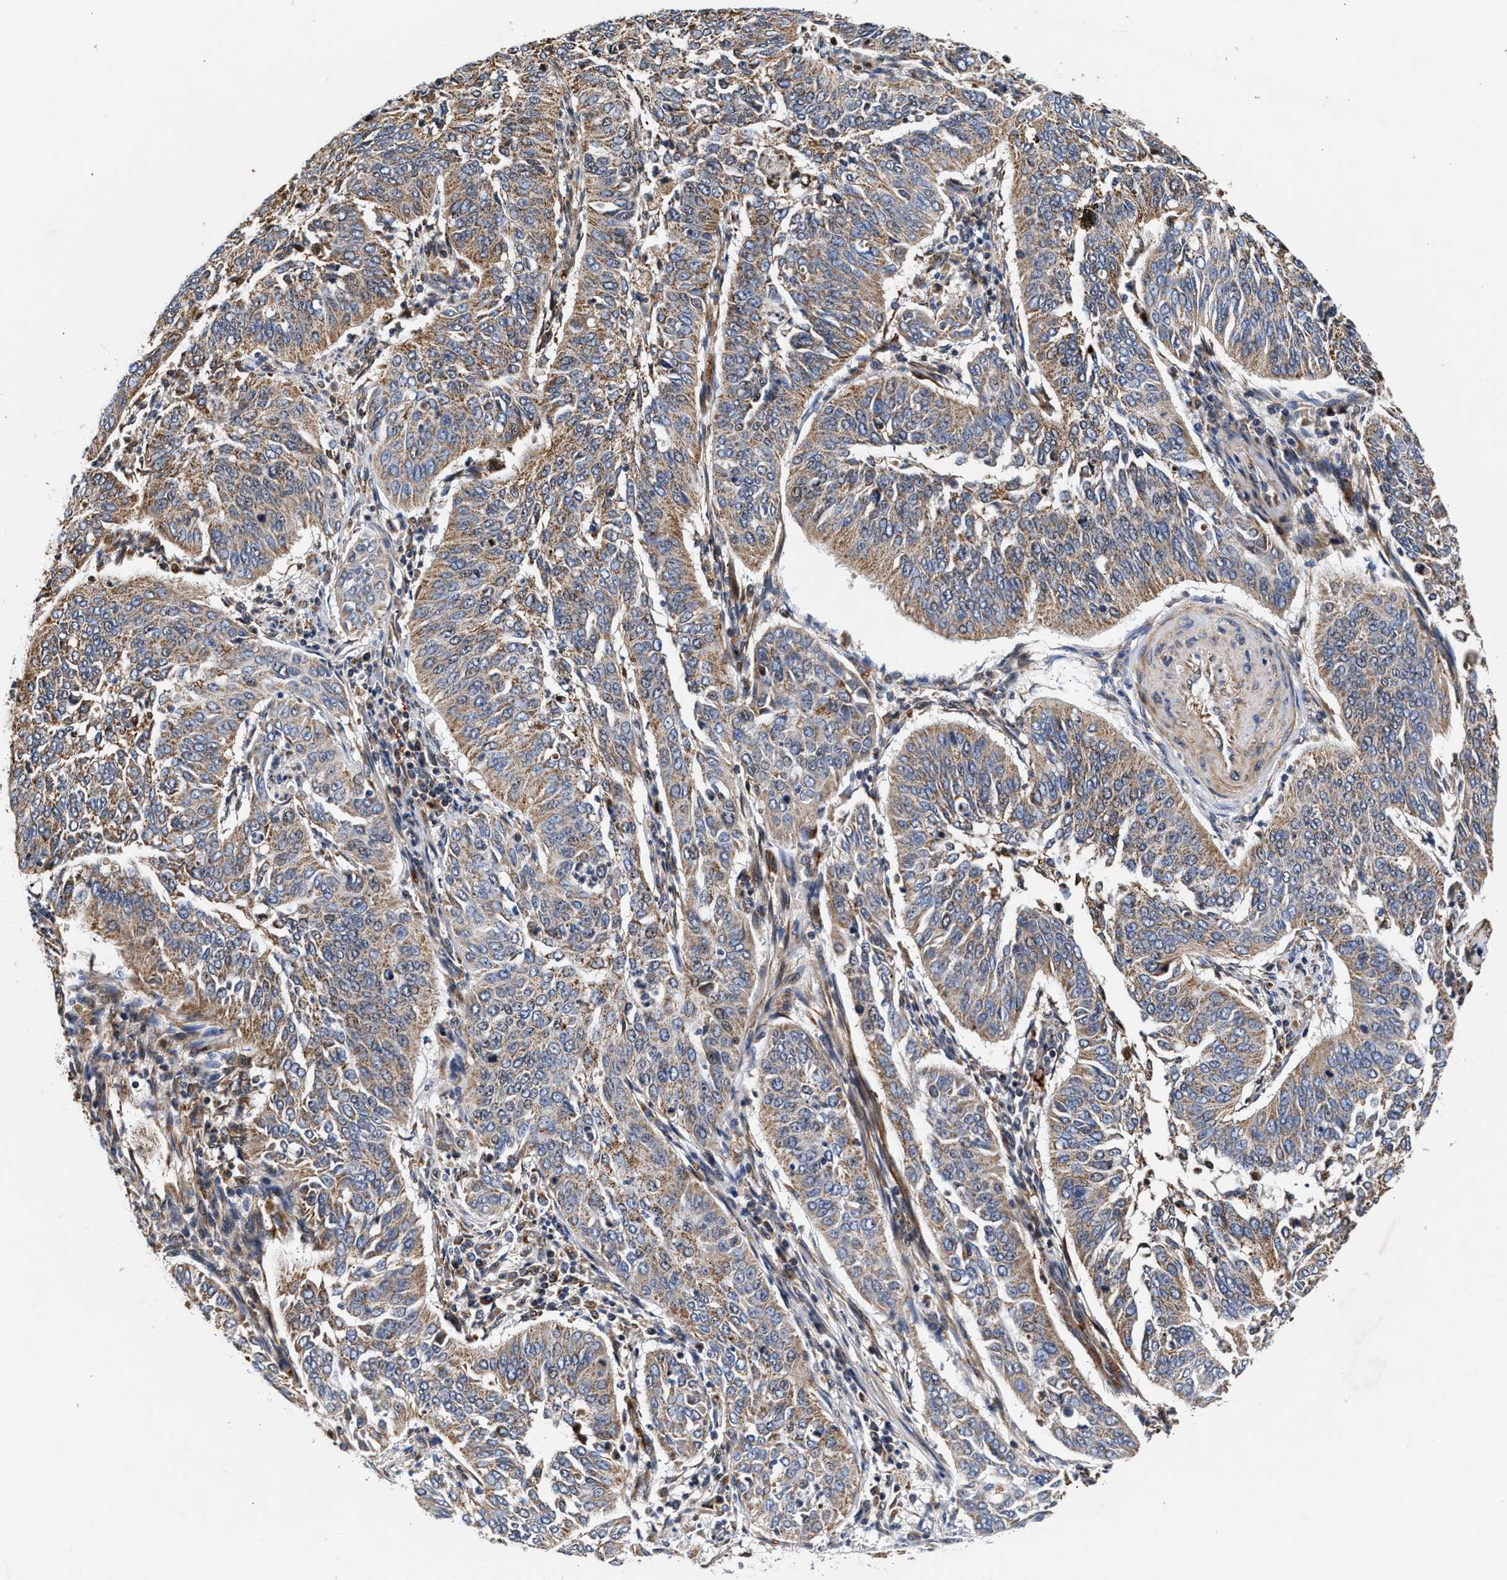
{"staining": {"intensity": "weak", "quantity": ">75%", "location": "cytoplasmic/membranous"}, "tissue": "cervical cancer", "cell_type": "Tumor cells", "image_type": "cancer", "snomed": [{"axis": "morphology", "description": "Normal tissue, NOS"}, {"axis": "morphology", "description": "Squamous cell carcinoma, NOS"}, {"axis": "topography", "description": "Cervix"}], "caption": "Immunohistochemical staining of human cervical squamous cell carcinoma reveals weak cytoplasmic/membranous protein positivity in approximately >75% of tumor cells.", "gene": "SGK1", "patient": {"sex": "female", "age": 39}}